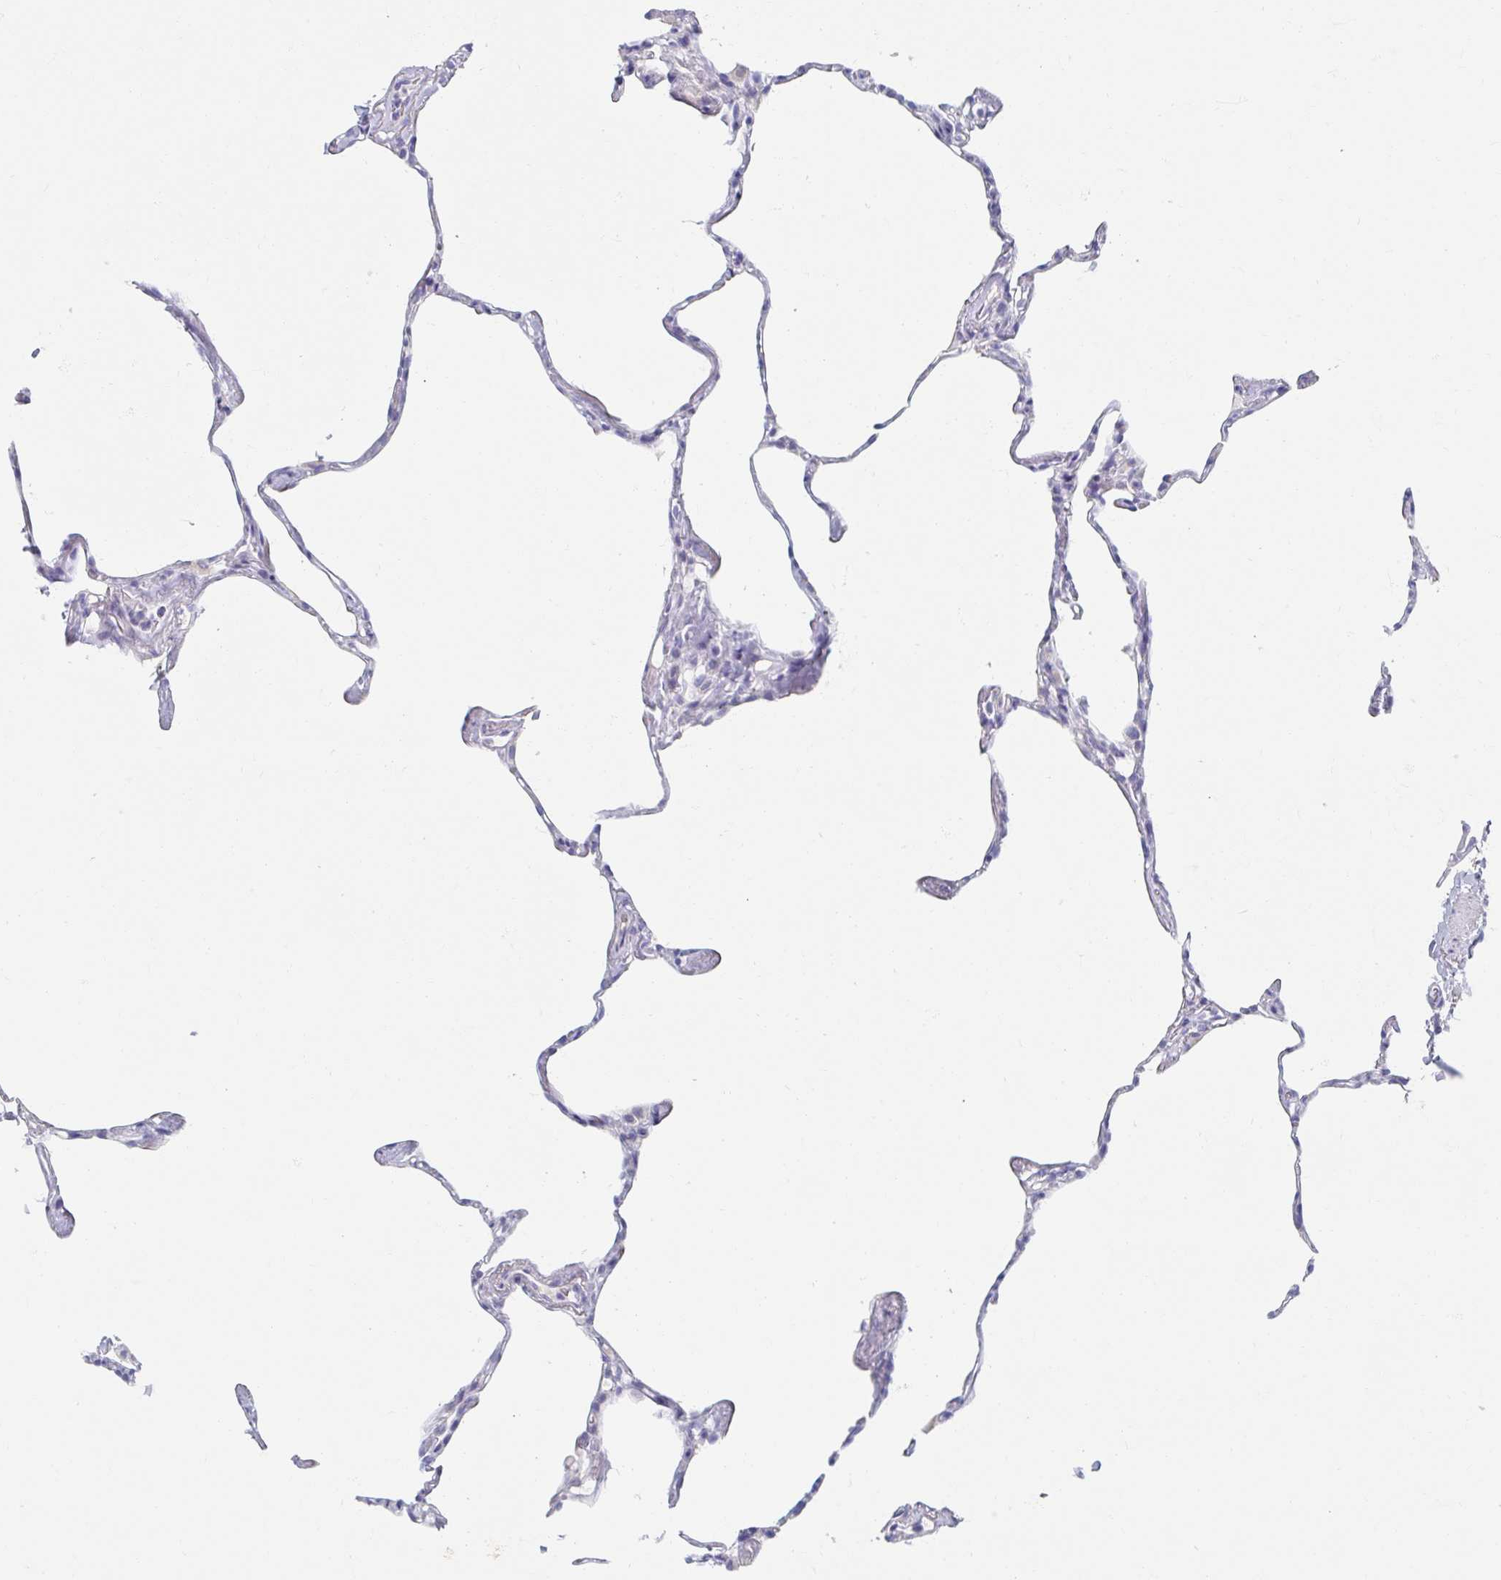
{"staining": {"intensity": "negative", "quantity": "none", "location": "none"}, "tissue": "lung", "cell_type": "Alveolar cells", "image_type": "normal", "snomed": [{"axis": "morphology", "description": "Normal tissue, NOS"}, {"axis": "topography", "description": "Lung"}], "caption": "Immunohistochemical staining of normal human lung reveals no significant staining in alveolar cells. (Brightfield microscopy of DAB (3,3'-diaminobenzidine) immunohistochemistry (IHC) at high magnification).", "gene": "MYLK2", "patient": {"sex": "male", "age": 65}}